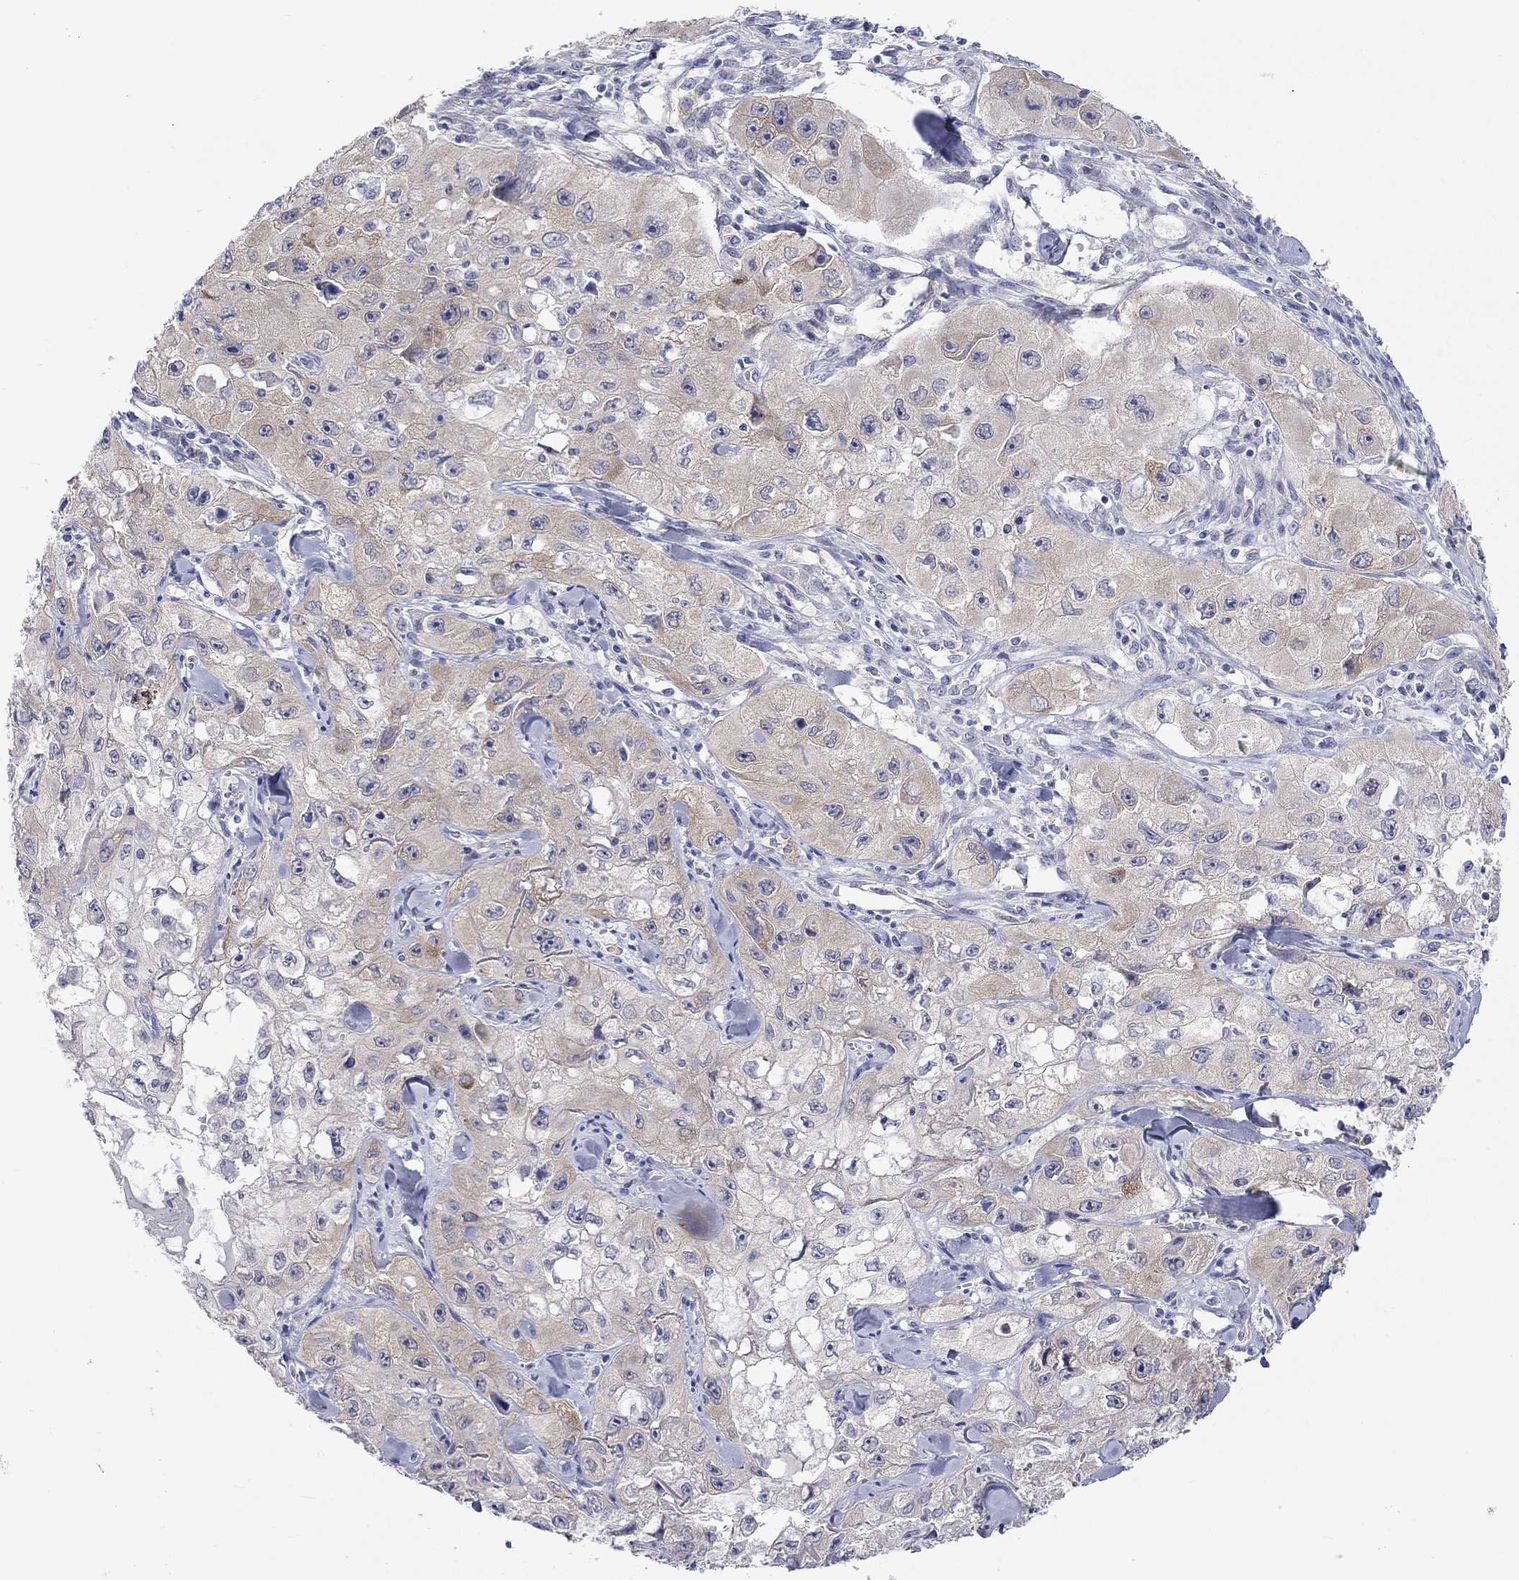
{"staining": {"intensity": "weak", "quantity": "25%-75%", "location": "cytoplasmic/membranous"}, "tissue": "skin cancer", "cell_type": "Tumor cells", "image_type": "cancer", "snomed": [{"axis": "morphology", "description": "Squamous cell carcinoma, NOS"}, {"axis": "topography", "description": "Skin"}, {"axis": "topography", "description": "Subcutis"}], "caption": "Tumor cells demonstrate weak cytoplasmic/membranous expression in approximately 25%-75% of cells in skin squamous cell carcinoma.", "gene": "CERS1", "patient": {"sex": "male", "age": 73}}